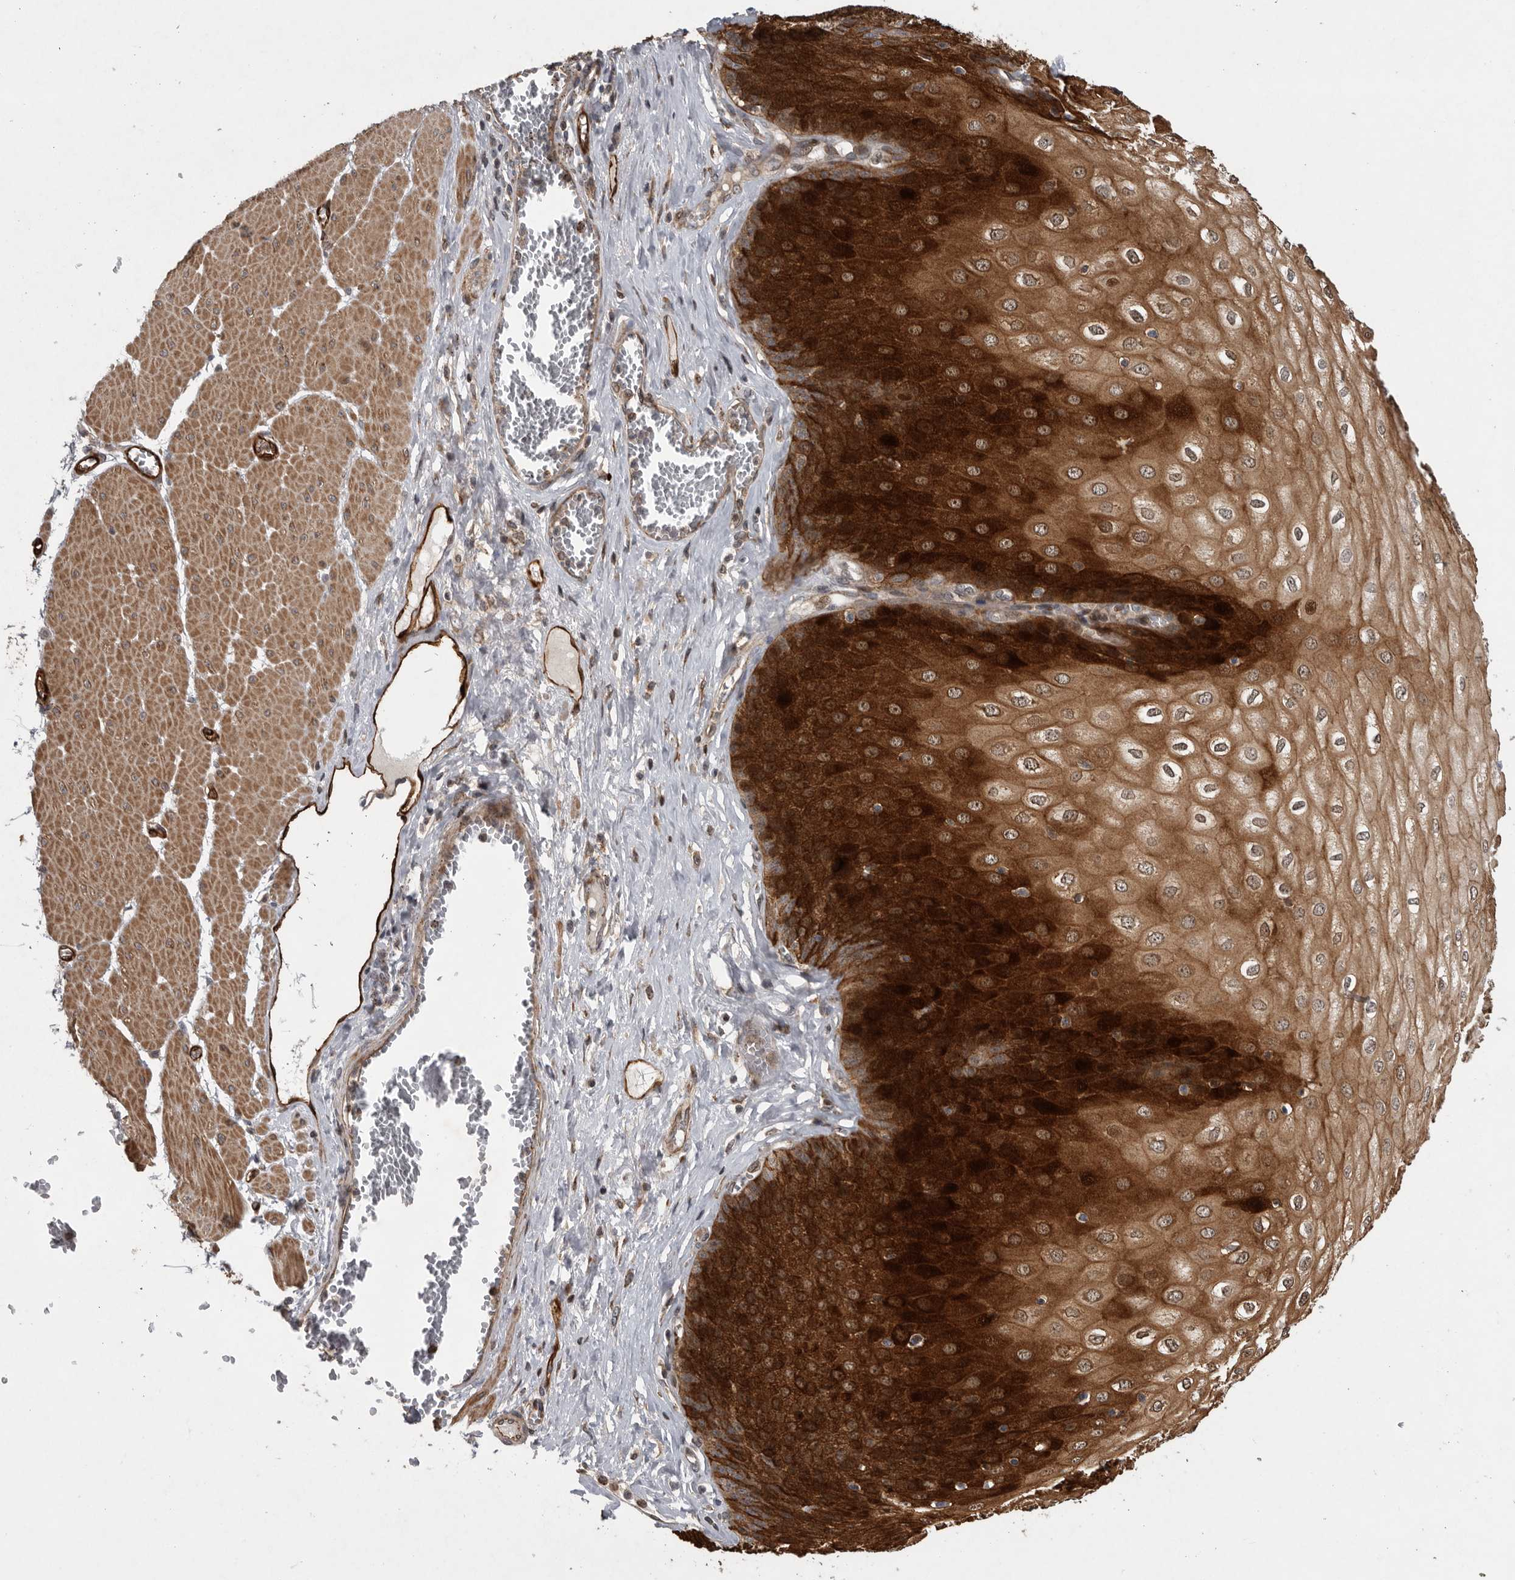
{"staining": {"intensity": "strong", "quantity": ">75%", "location": "cytoplasmic/membranous"}, "tissue": "esophagus", "cell_type": "Squamous epithelial cells", "image_type": "normal", "snomed": [{"axis": "morphology", "description": "Normal tissue, NOS"}, {"axis": "topography", "description": "Esophagus"}], "caption": "This histopathology image shows immunohistochemistry staining of unremarkable esophagus, with high strong cytoplasmic/membranous expression in approximately >75% of squamous epithelial cells.", "gene": "MPDZ", "patient": {"sex": "male", "age": 60}}